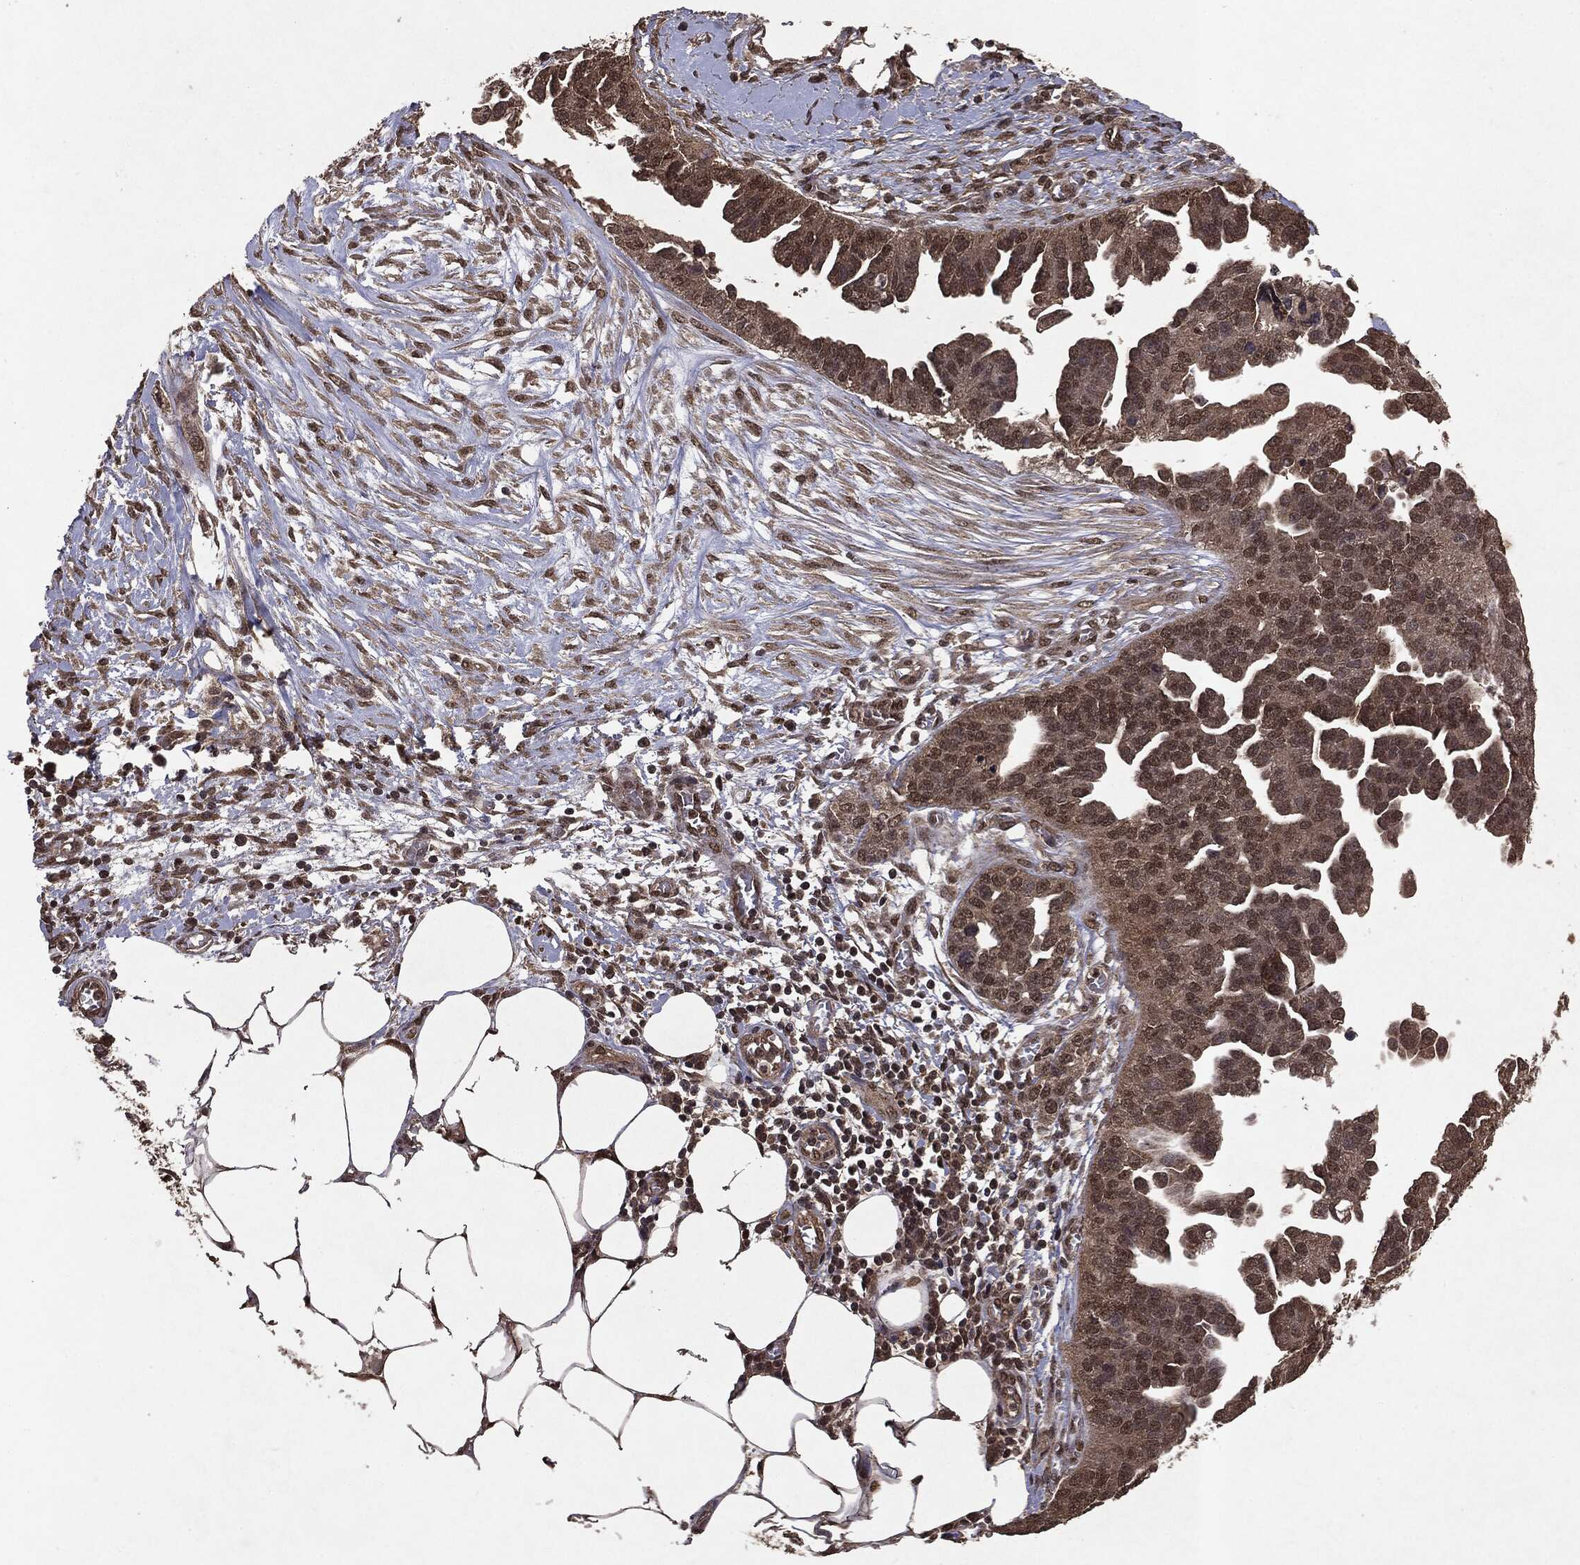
{"staining": {"intensity": "weak", "quantity": ">75%", "location": "cytoplasmic/membranous,nuclear"}, "tissue": "ovarian cancer", "cell_type": "Tumor cells", "image_type": "cancer", "snomed": [{"axis": "morphology", "description": "Cystadenocarcinoma, serous, NOS"}, {"axis": "topography", "description": "Ovary"}], "caption": "Immunohistochemistry of human serous cystadenocarcinoma (ovarian) demonstrates low levels of weak cytoplasmic/membranous and nuclear staining in approximately >75% of tumor cells.", "gene": "PEBP1", "patient": {"sex": "female", "age": 75}}